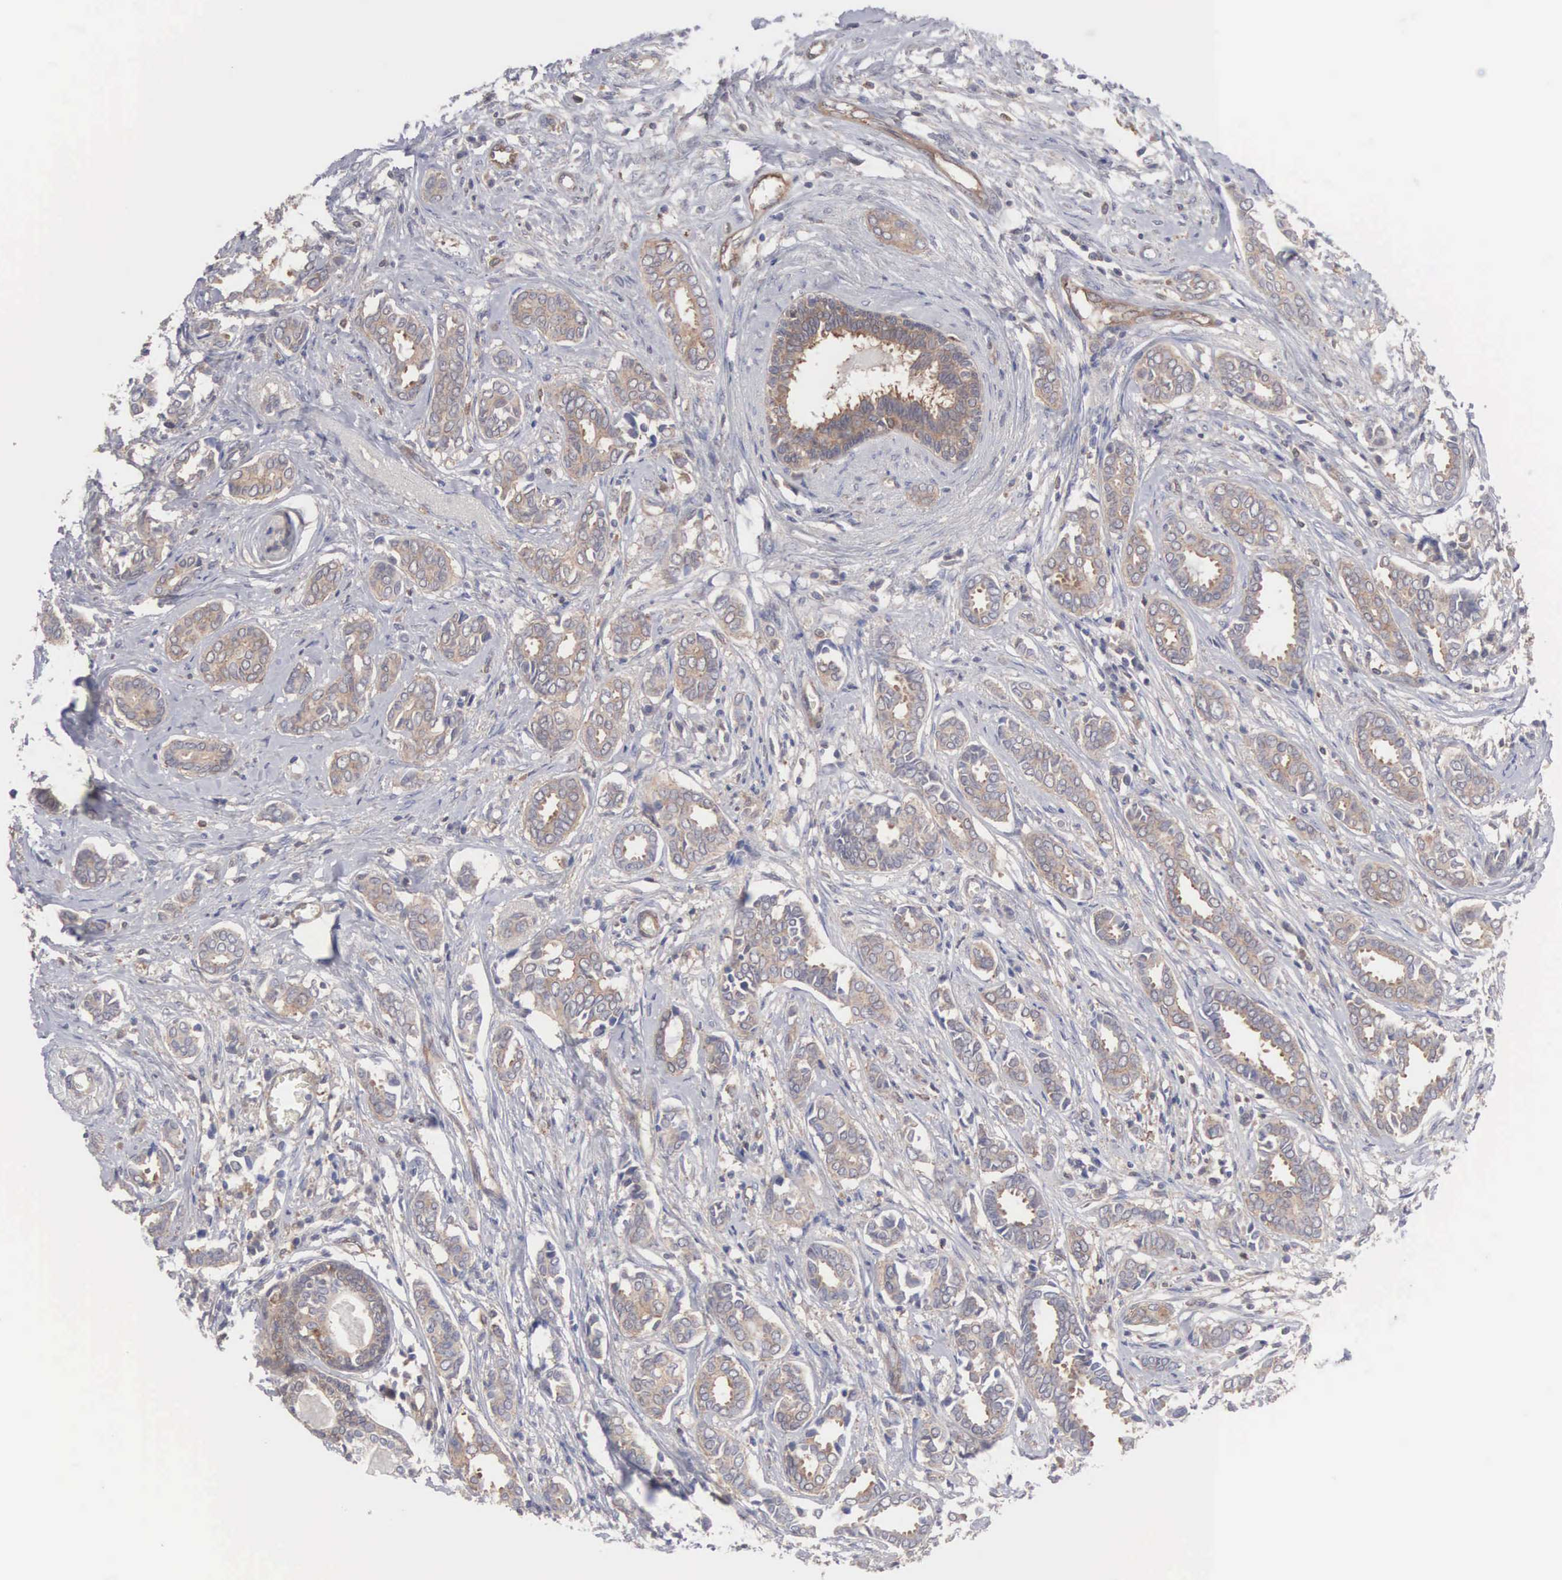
{"staining": {"intensity": "weak", "quantity": ">75%", "location": "cytoplasmic/membranous"}, "tissue": "breast cancer", "cell_type": "Tumor cells", "image_type": "cancer", "snomed": [{"axis": "morphology", "description": "Duct carcinoma"}, {"axis": "topography", "description": "Breast"}], "caption": "Breast cancer (infiltrating ductal carcinoma) stained for a protein exhibits weak cytoplasmic/membranous positivity in tumor cells.", "gene": "MTHFD1", "patient": {"sex": "female", "age": 50}}